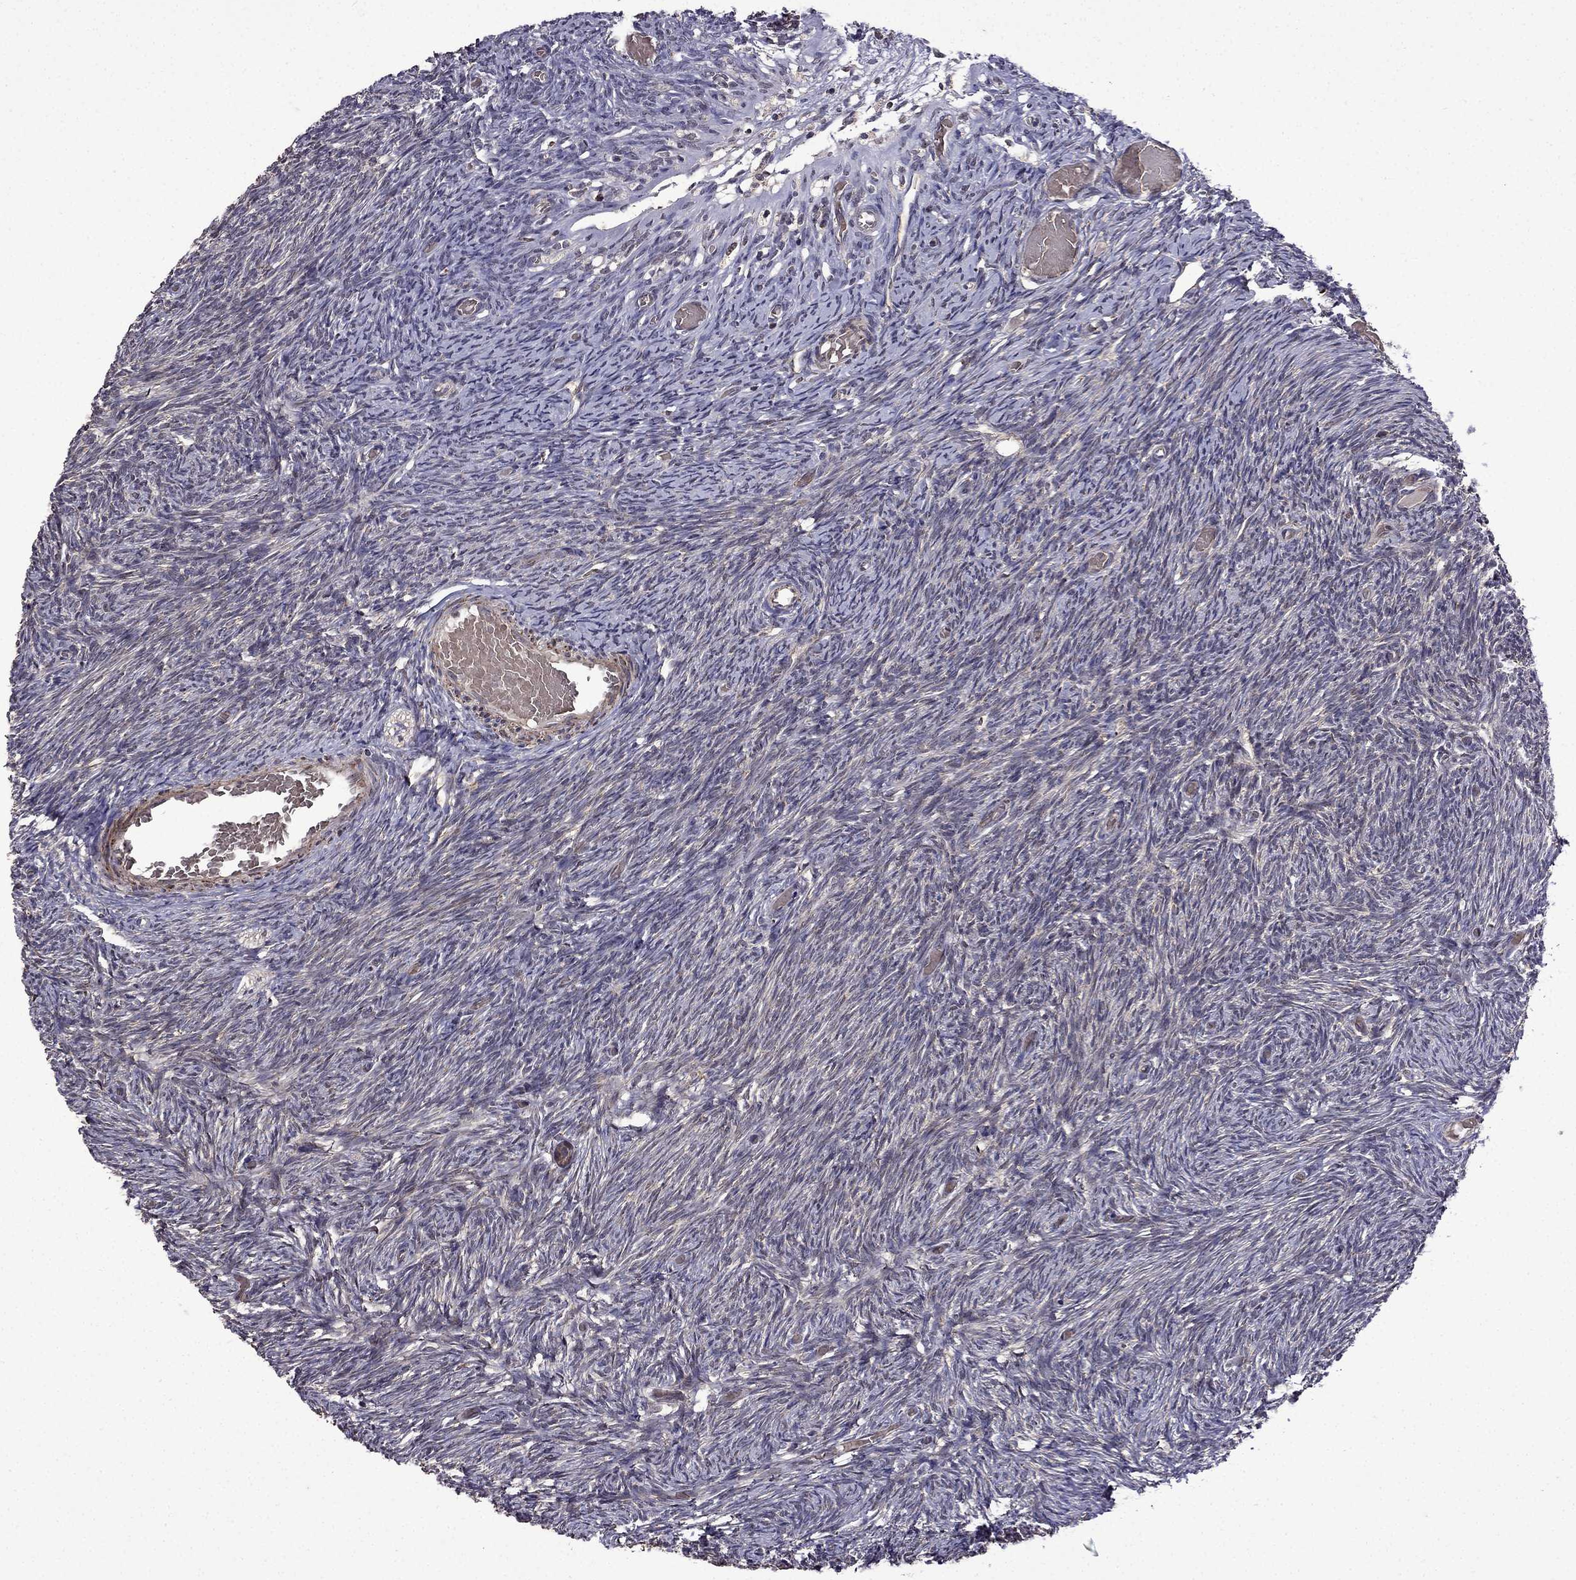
{"staining": {"intensity": "negative", "quantity": "none", "location": "none"}, "tissue": "ovary", "cell_type": "Ovarian stroma cells", "image_type": "normal", "snomed": [{"axis": "morphology", "description": "Normal tissue, NOS"}, {"axis": "topography", "description": "Ovary"}], "caption": "This is an immunohistochemistry histopathology image of benign ovary. There is no expression in ovarian stroma cells.", "gene": "TAB2", "patient": {"sex": "female", "age": 39}}